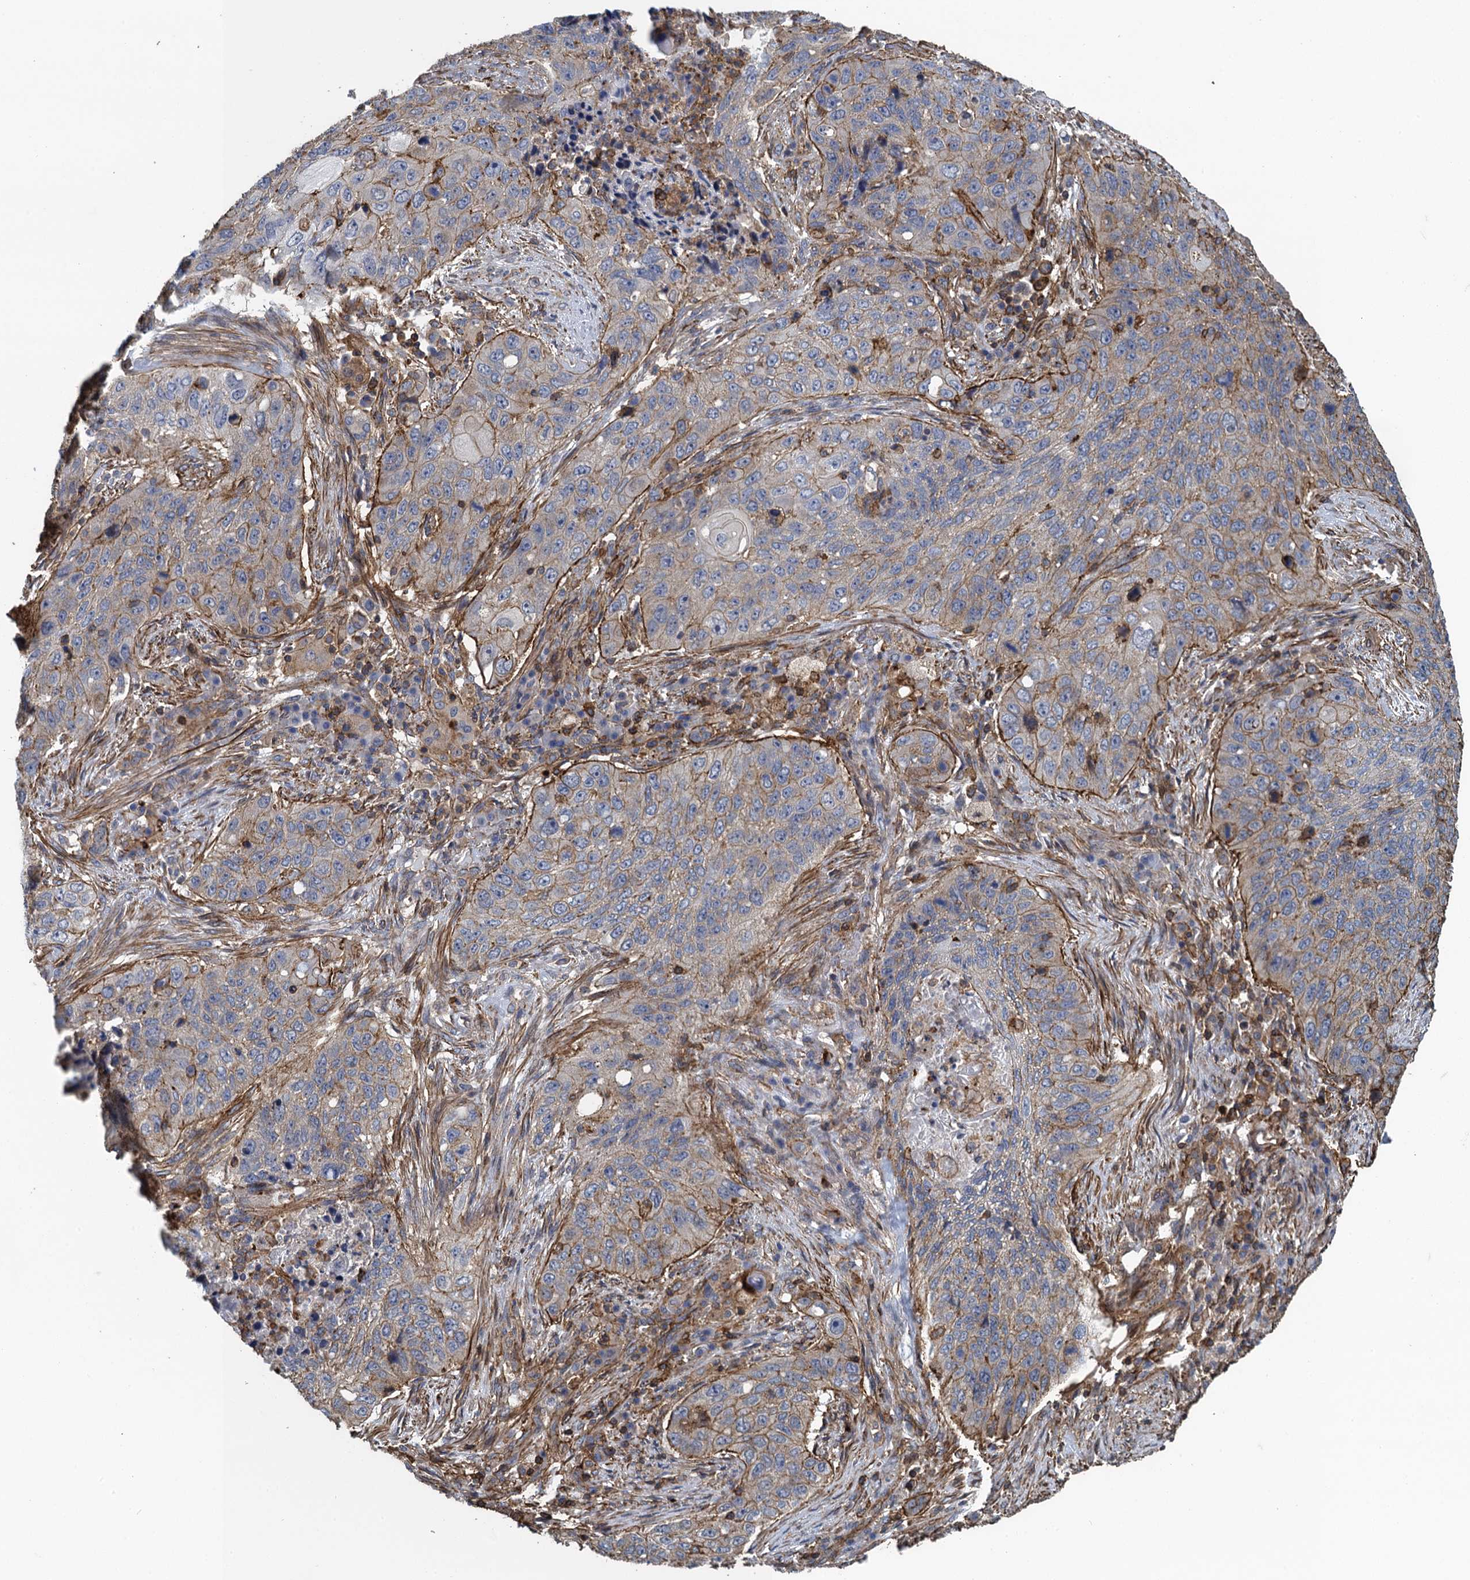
{"staining": {"intensity": "moderate", "quantity": "<25%", "location": "cytoplasmic/membranous"}, "tissue": "lung cancer", "cell_type": "Tumor cells", "image_type": "cancer", "snomed": [{"axis": "morphology", "description": "Squamous cell carcinoma, NOS"}, {"axis": "topography", "description": "Lung"}], "caption": "A brown stain shows moderate cytoplasmic/membranous positivity of a protein in human lung cancer tumor cells. (Brightfield microscopy of DAB IHC at high magnification).", "gene": "PROSER2", "patient": {"sex": "female", "age": 63}}